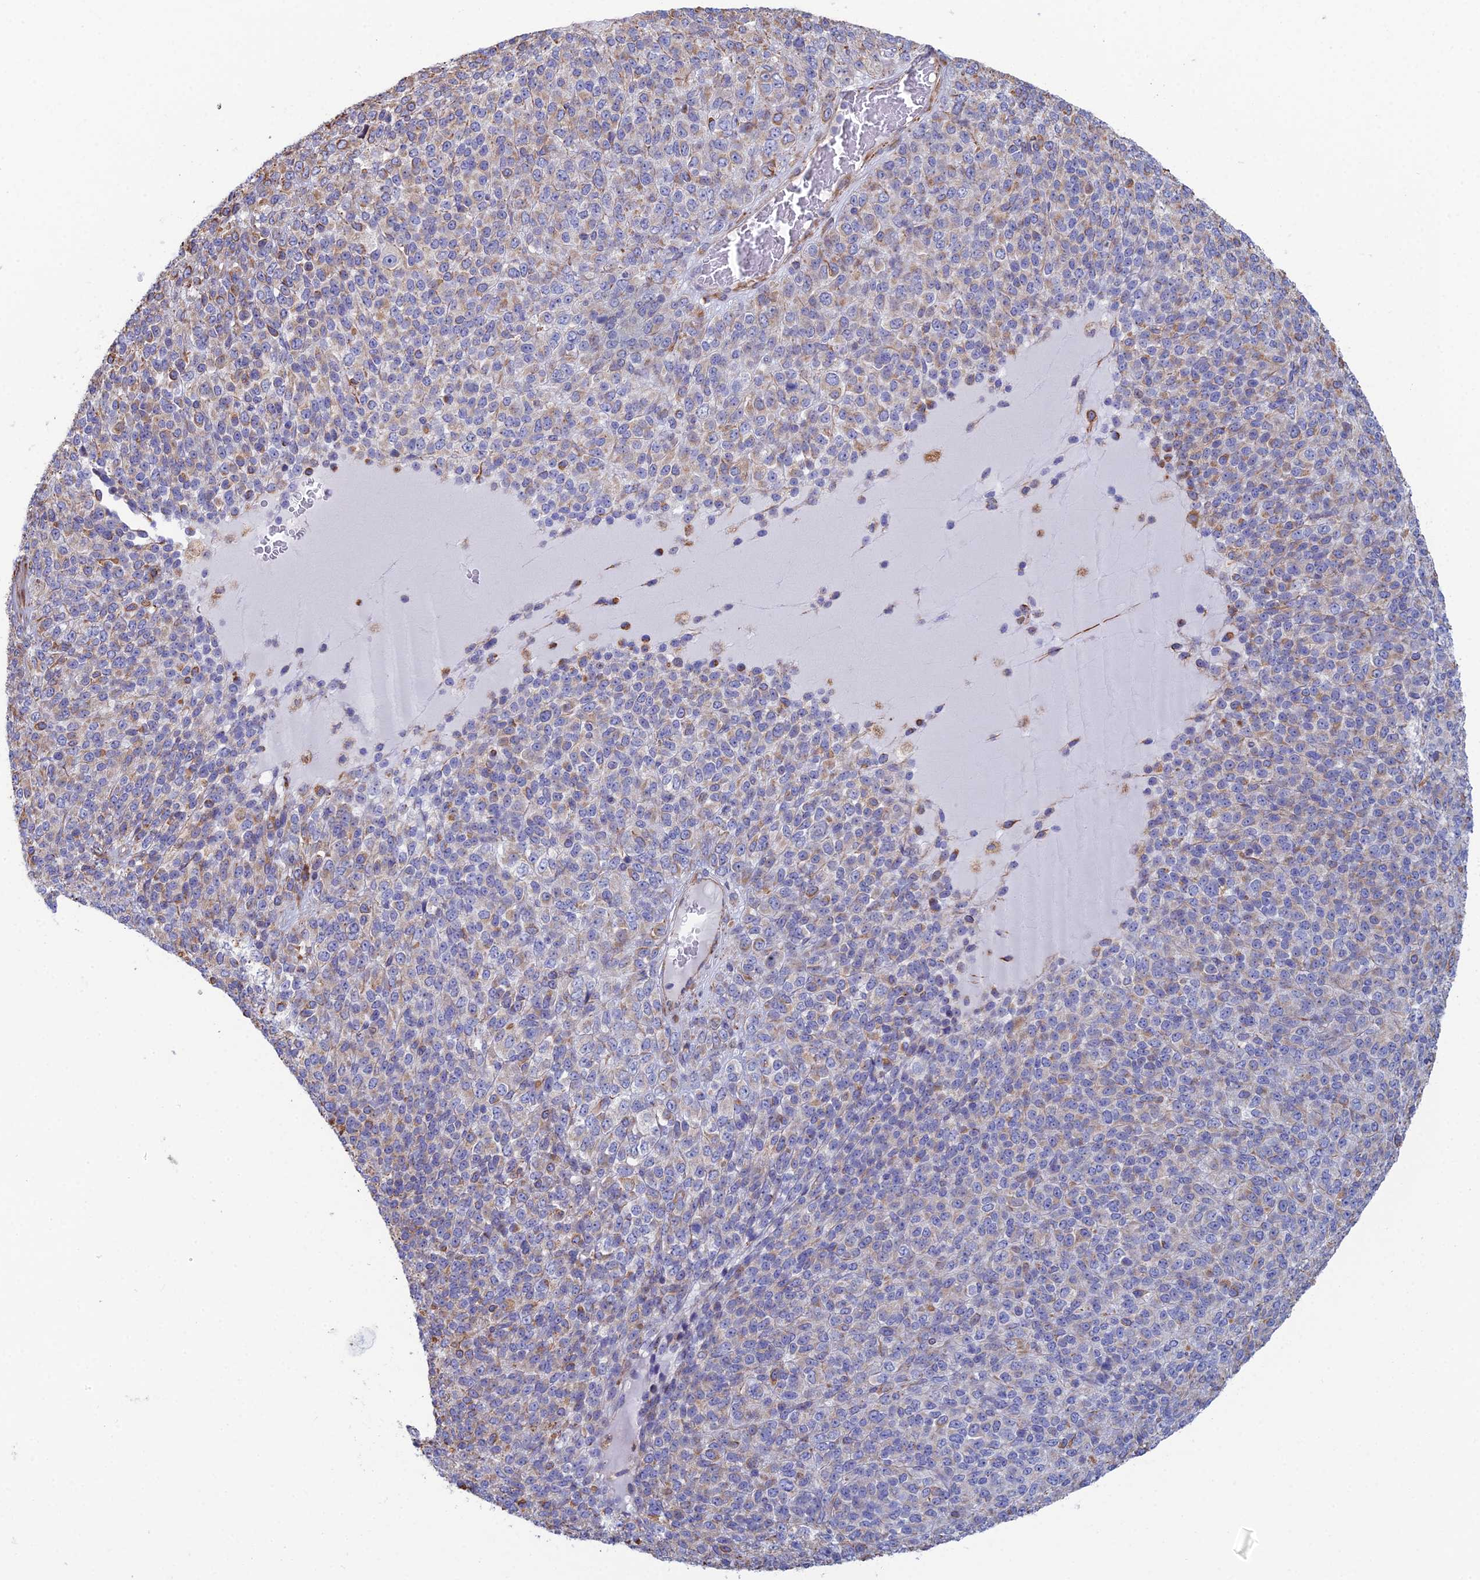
{"staining": {"intensity": "weak", "quantity": "25%-75%", "location": "cytoplasmic/membranous"}, "tissue": "melanoma", "cell_type": "Tumor cells", "image_type": "cancer", "snomed": [{"axis": "morphology", "description": "Malignant melanoma, Metastatic site"}, {"axis": "topography", "description": "Brain"}], "caption": "Malignant melanoma (metastatic site) stained for a protein (brown) shows weak cytoplasmic/membranous positive staining in about 25%-75% of tumor cells.", "gene": "CLVS2", "patient": {"sex": "female", "age": 56}}